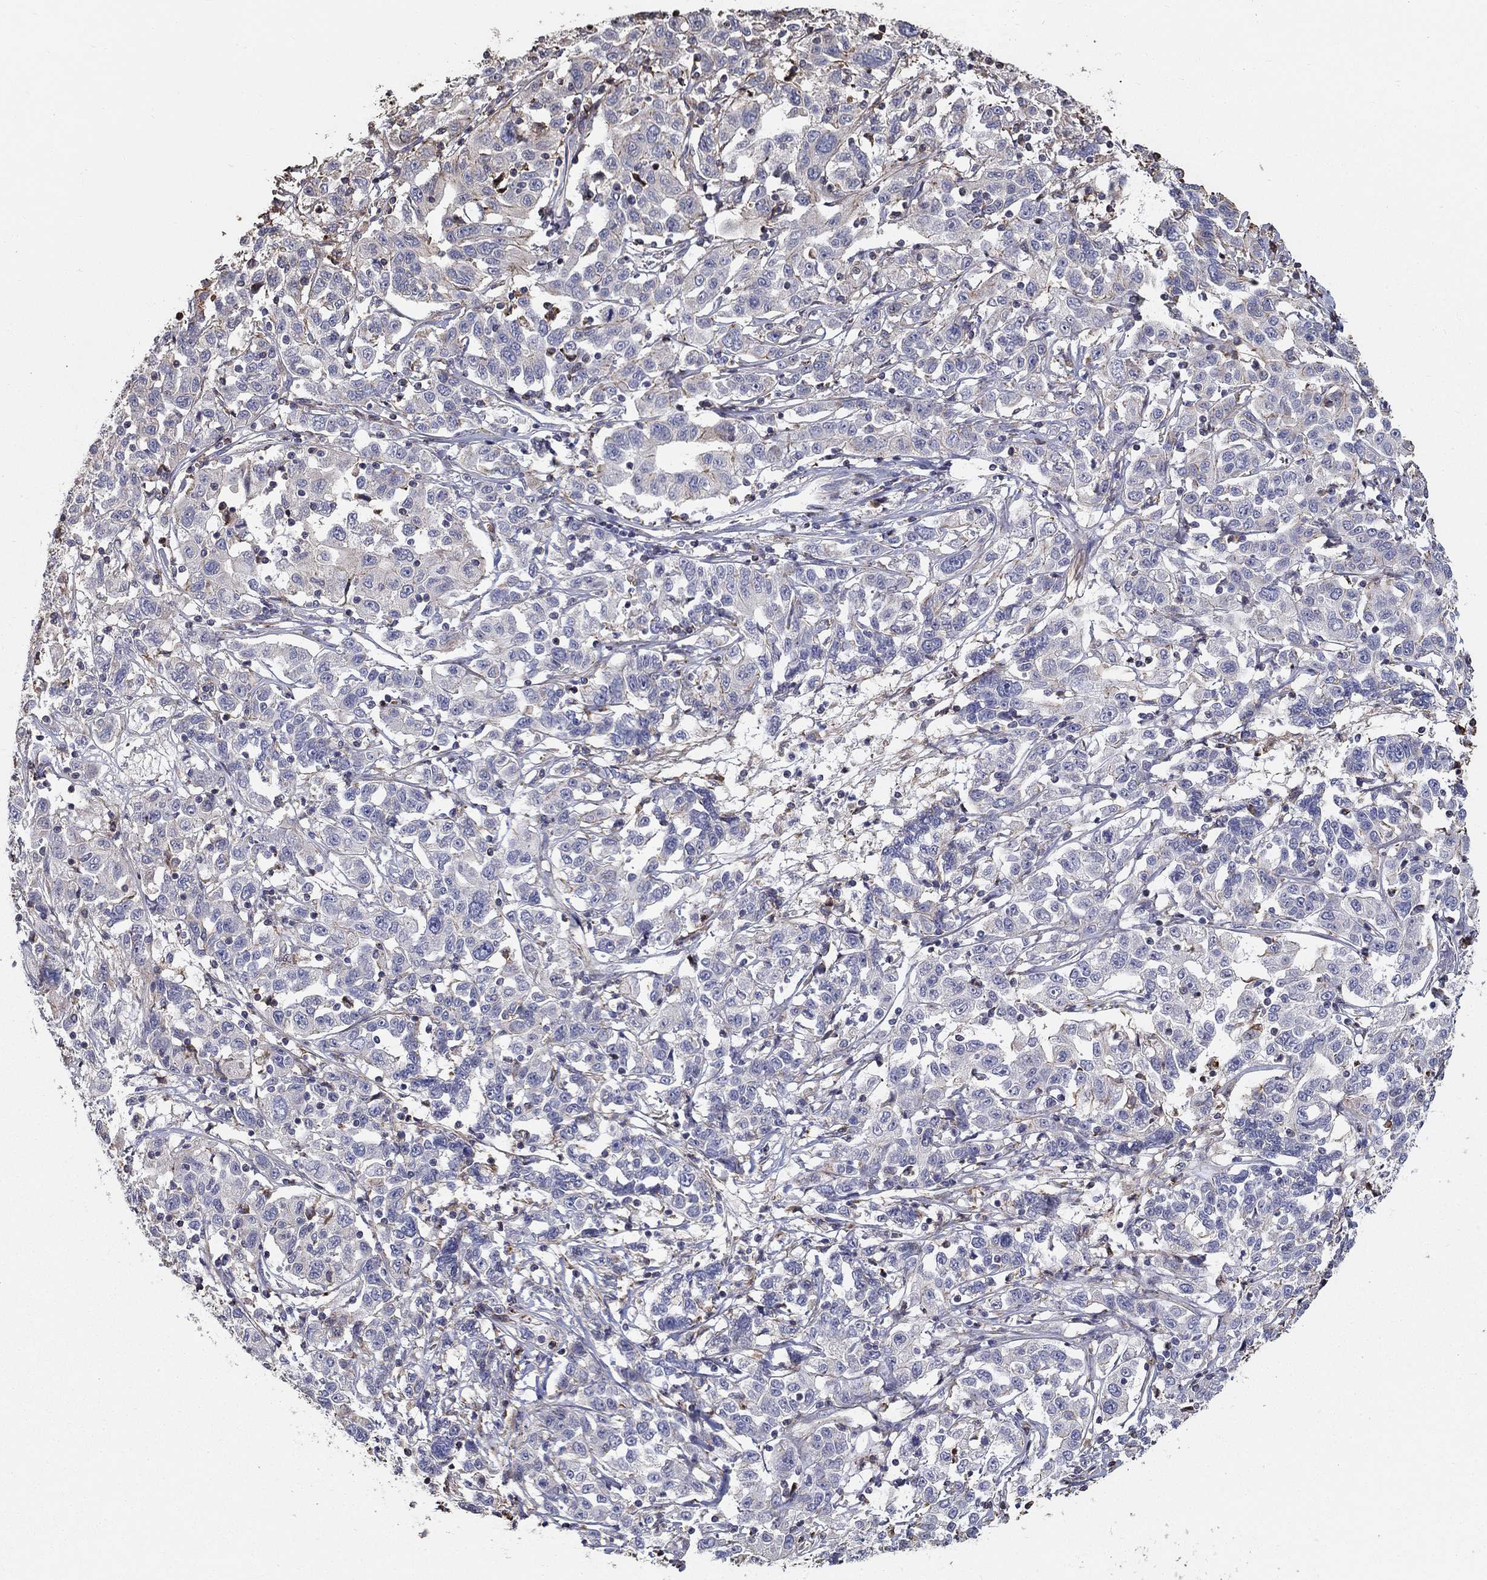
{"staining": {"intensity": "weak", "quantity": "<25%", "location": "cytoplasmic/membranous"}, "tissue": "liver cancer", "cell_type": "Tumor cells", "image_type": "cancer", "snomed": [{"axis": "morphology", "description": "Adenocarcinoma, NOS"}, {"axis": "morphology", "description": "Cholangiocarcinoma"}, {"axis": "topography", "description": "Liver"}], "caption": "There is no significant expression in tumor cells of liver cancer (cholangiocarcinoma).", "gene": "NPHP1", "patient": {"sex": "male", "age": 64}}